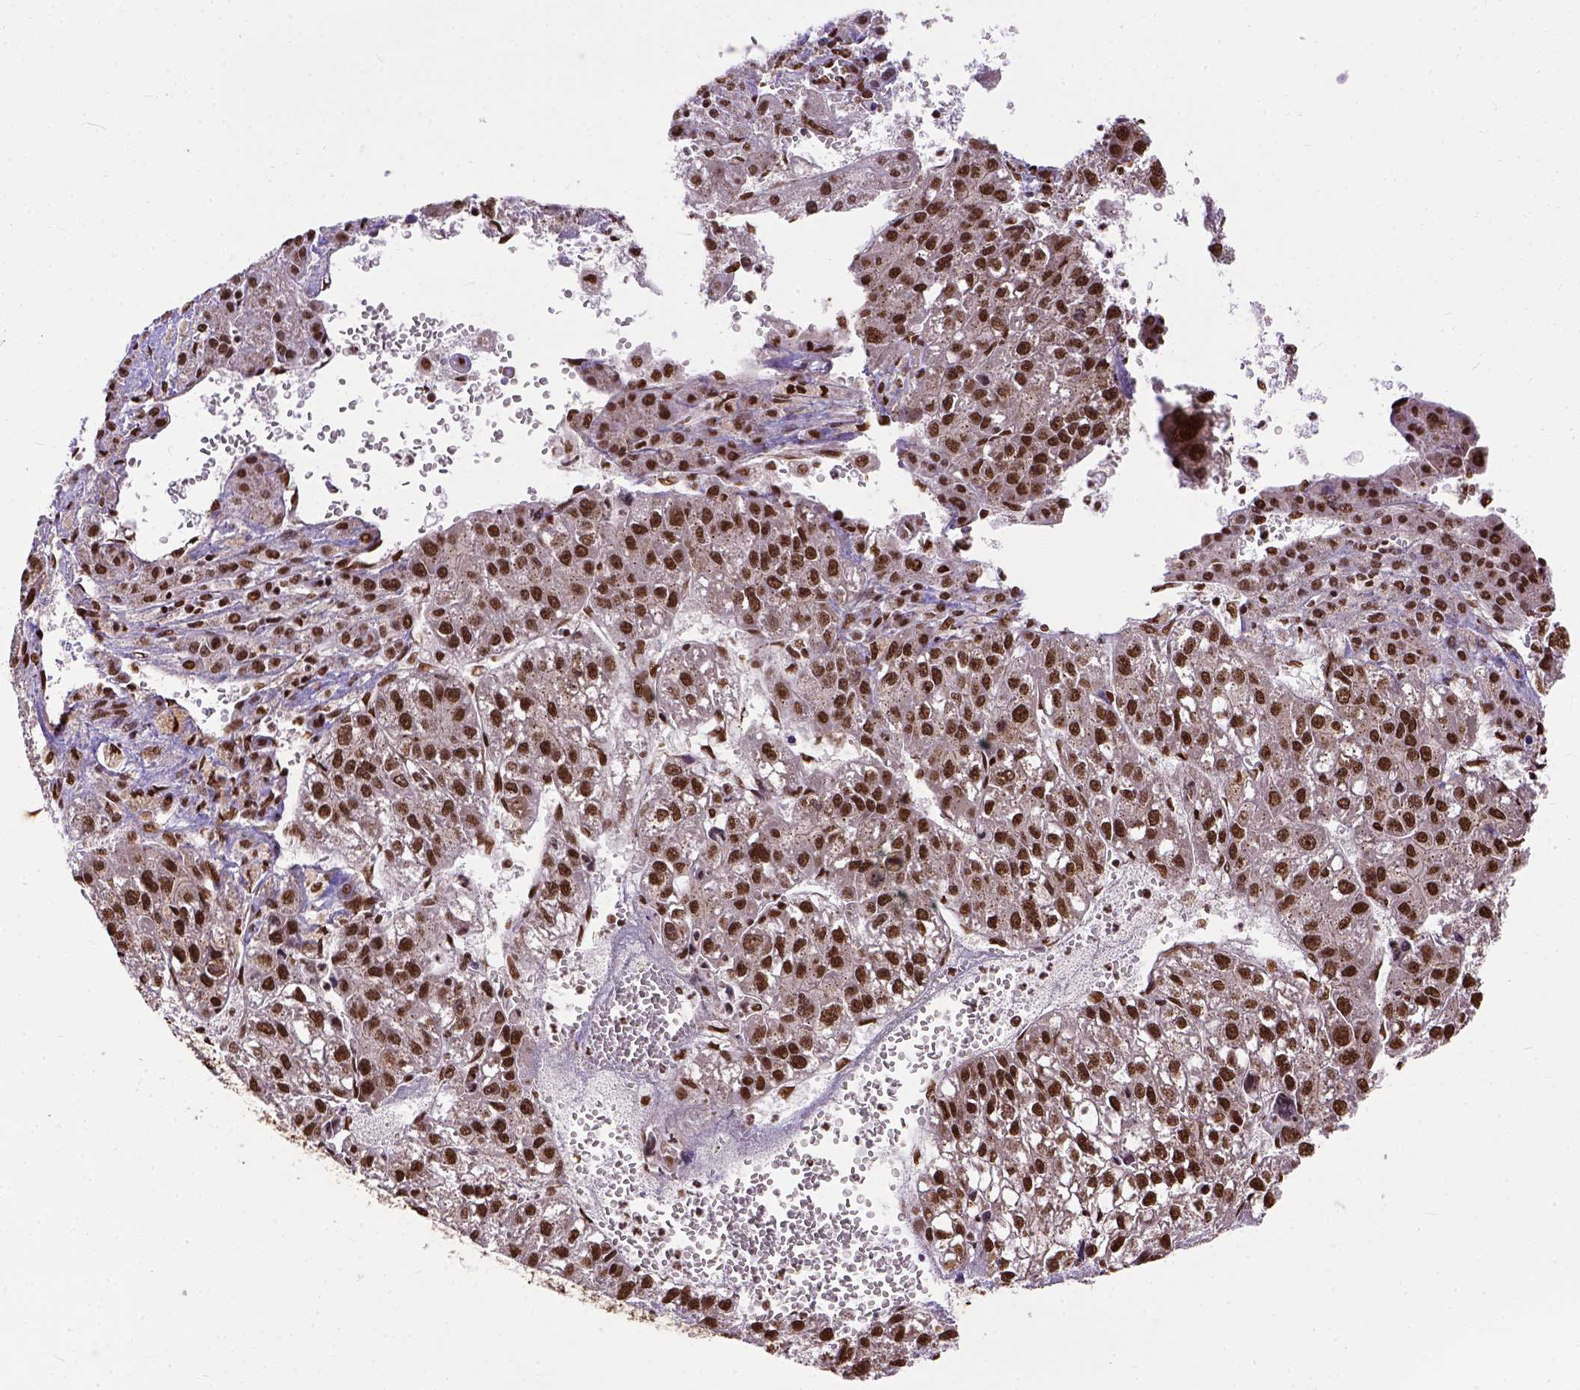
{"staining": {"intensity": "strong", "quantity": ">75%", "location": "nuclear"}, "tissue": "liver cancer", "cell_type": "Tumor cells", "image_type": "cancer", "snomed": [{"axis": "morphology", "description": "Carcinoma, Hepatocellular, NOS"}, {"axis": "topography", "description": "Liver"}], "caption": "Brown immunohistochemical staining in liver hepatocellular carcinoma demonstrates strong nuclear expression in approximately >75% of tumor cells.", "gene": "NACC1", "patient": {"sex": "female", "age": 70}}